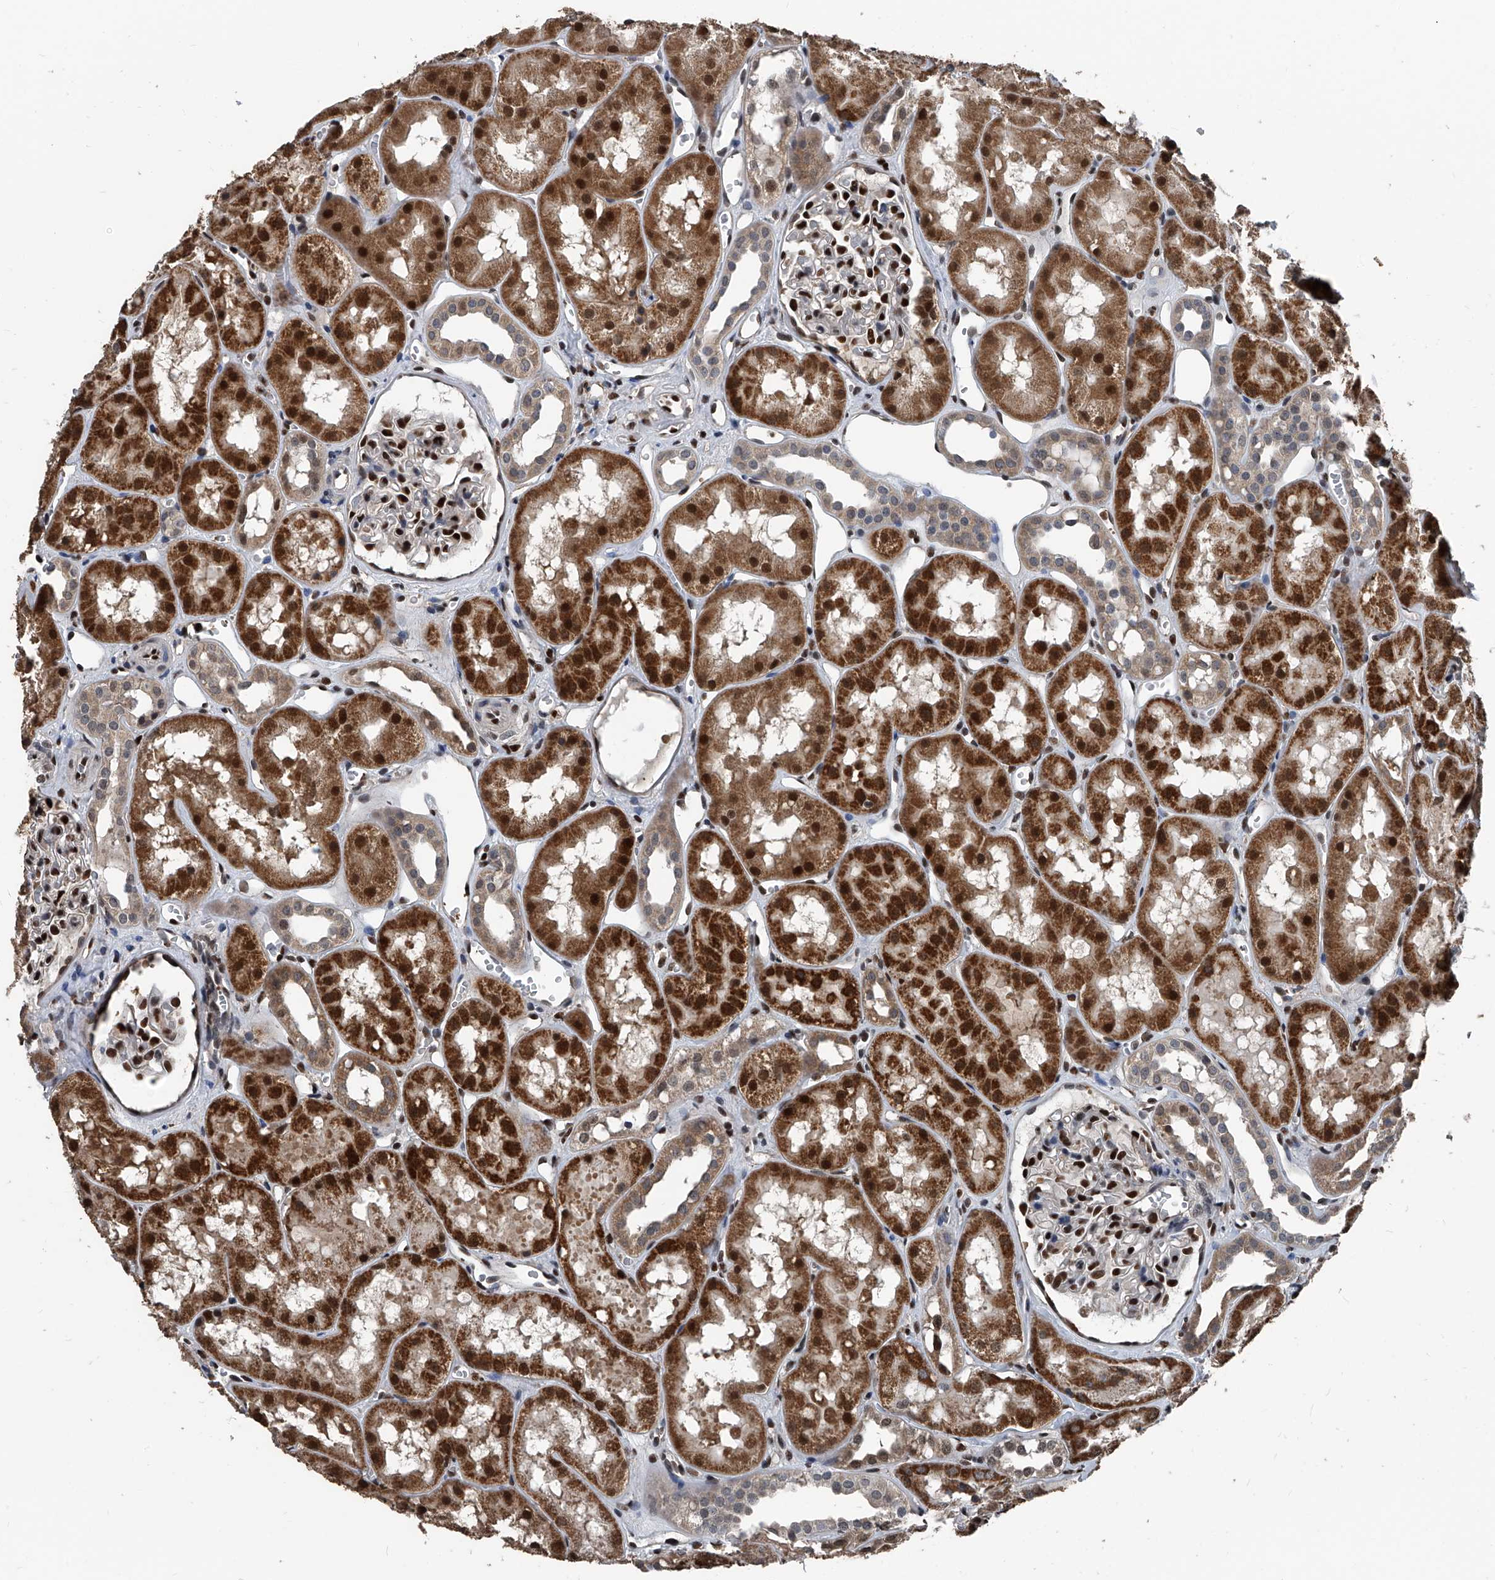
{"staining": {"intensity": "strong", "quantity": "25%-75%", "location": "nuclear"}, "tissue": "kidney", "cell_type": "Cells in glomeruli", "image_type": "normal", "snomed": [{"axis": "morphology", "description": "Normal tissue, NOS"}, {"axis": "topography", "description": "Kidney"}], "caption": "Approximately 25%-75% of cells in glomeruli in normal human kidney demonstrate strong nuclear protein positivity as visualized by brown immunohistochemical staining.", "gene": "FKBP5", "patient": {"sex": "male", "age": 16}}